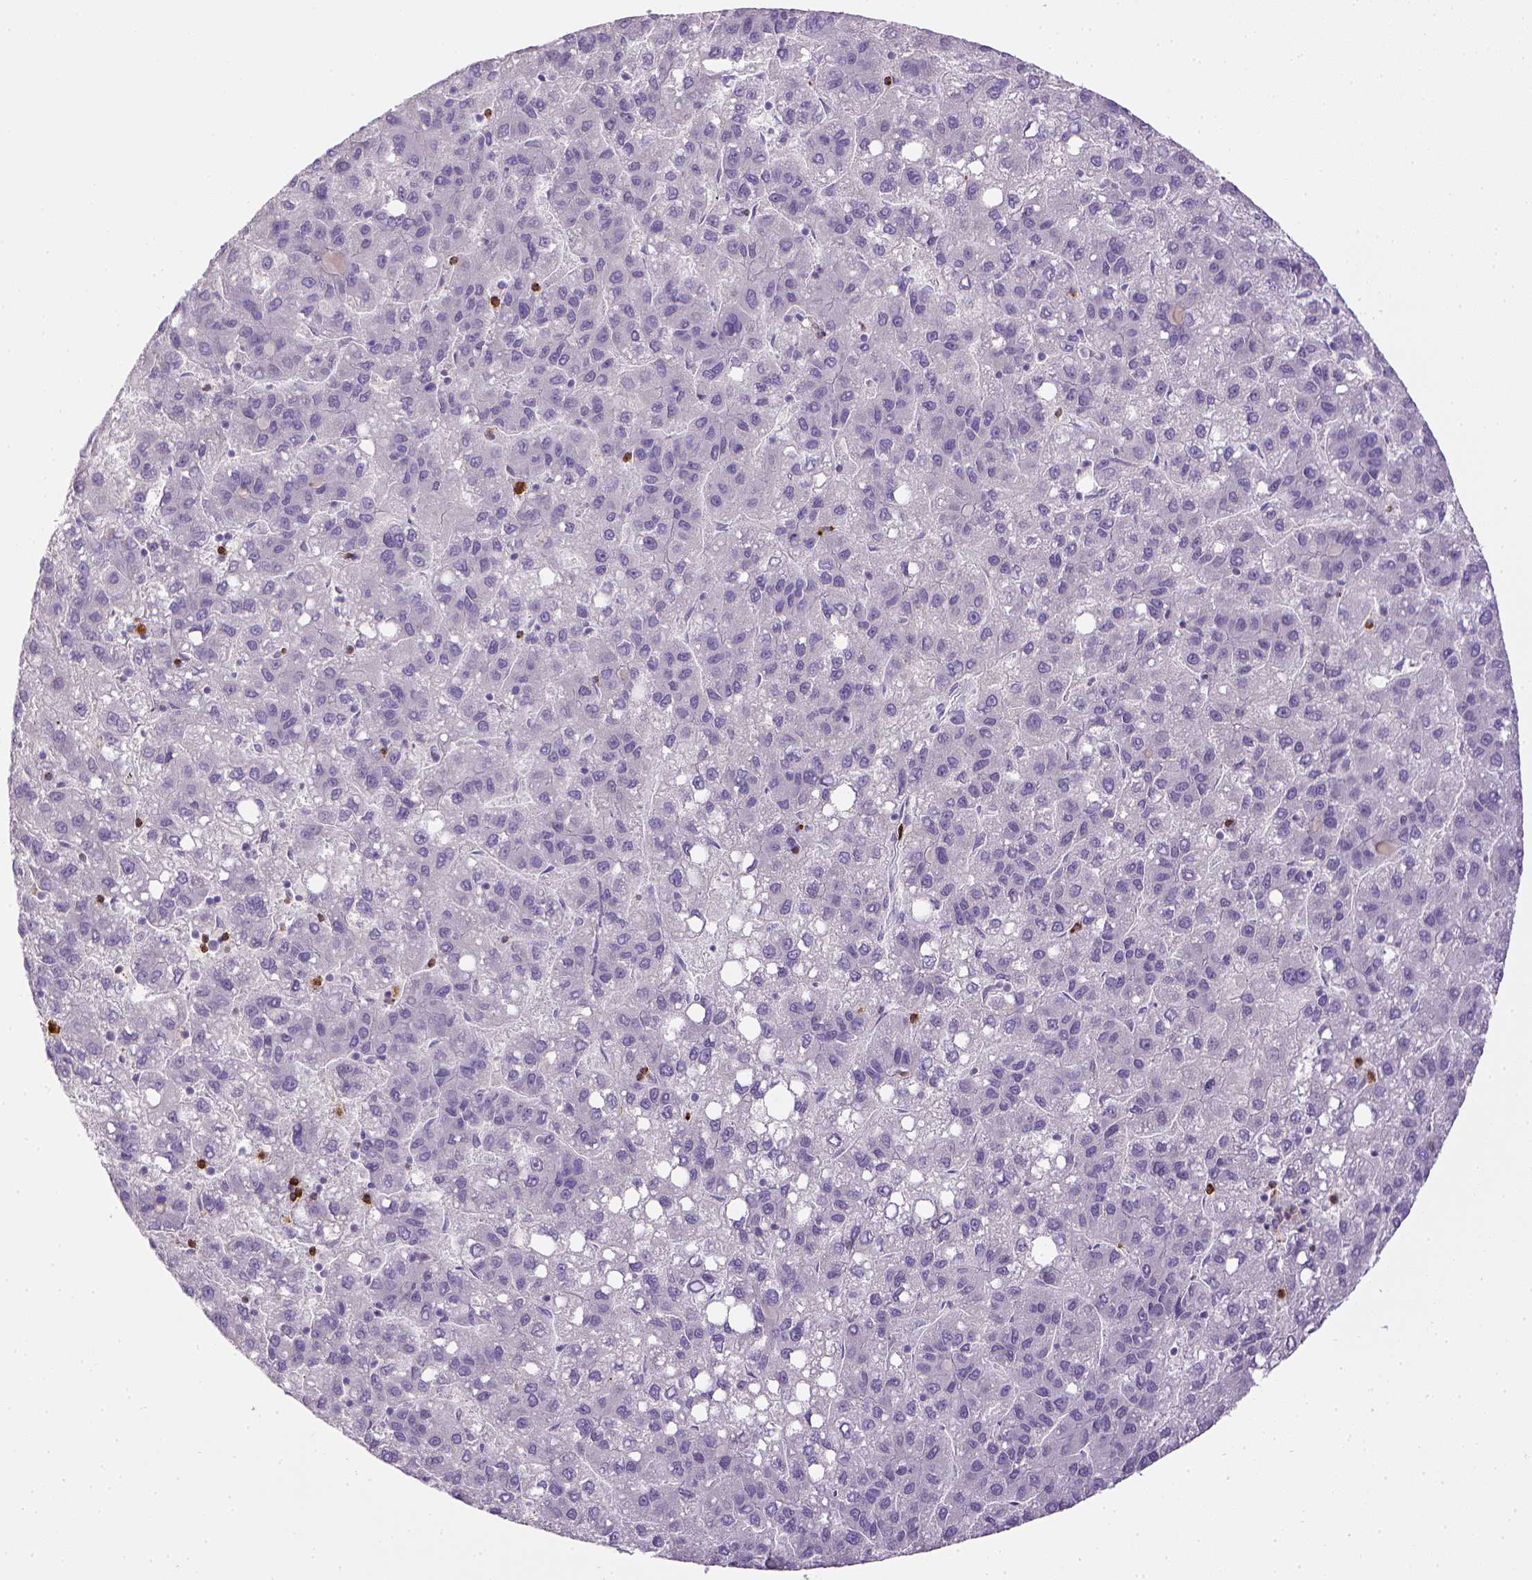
{"staining": {"intensity": "negative", "quantity": "none", "location": "none"}, "tissue": "liver cancer", "cell_type": "Tumor cells", "image_type": "cancer", "snomed": [{"axis": "morphology", "description": "Carcinoma, Hepatocellular, NOS"}, {"axis": "topography", "description": "Liver"}], "caption": "An image of liver hepatocellular carcinoma stained for a protein shows no brown staining in tumor cells. Brightfield microscopy of immunohistochemistry (IHC) stained with DAB (3,3'-diaminobenzidine) (brown) and hematoxylin (blue), captured at high magnification.", "gene": "ITGAM", "patient": {"sex": "female", "age": 82}}